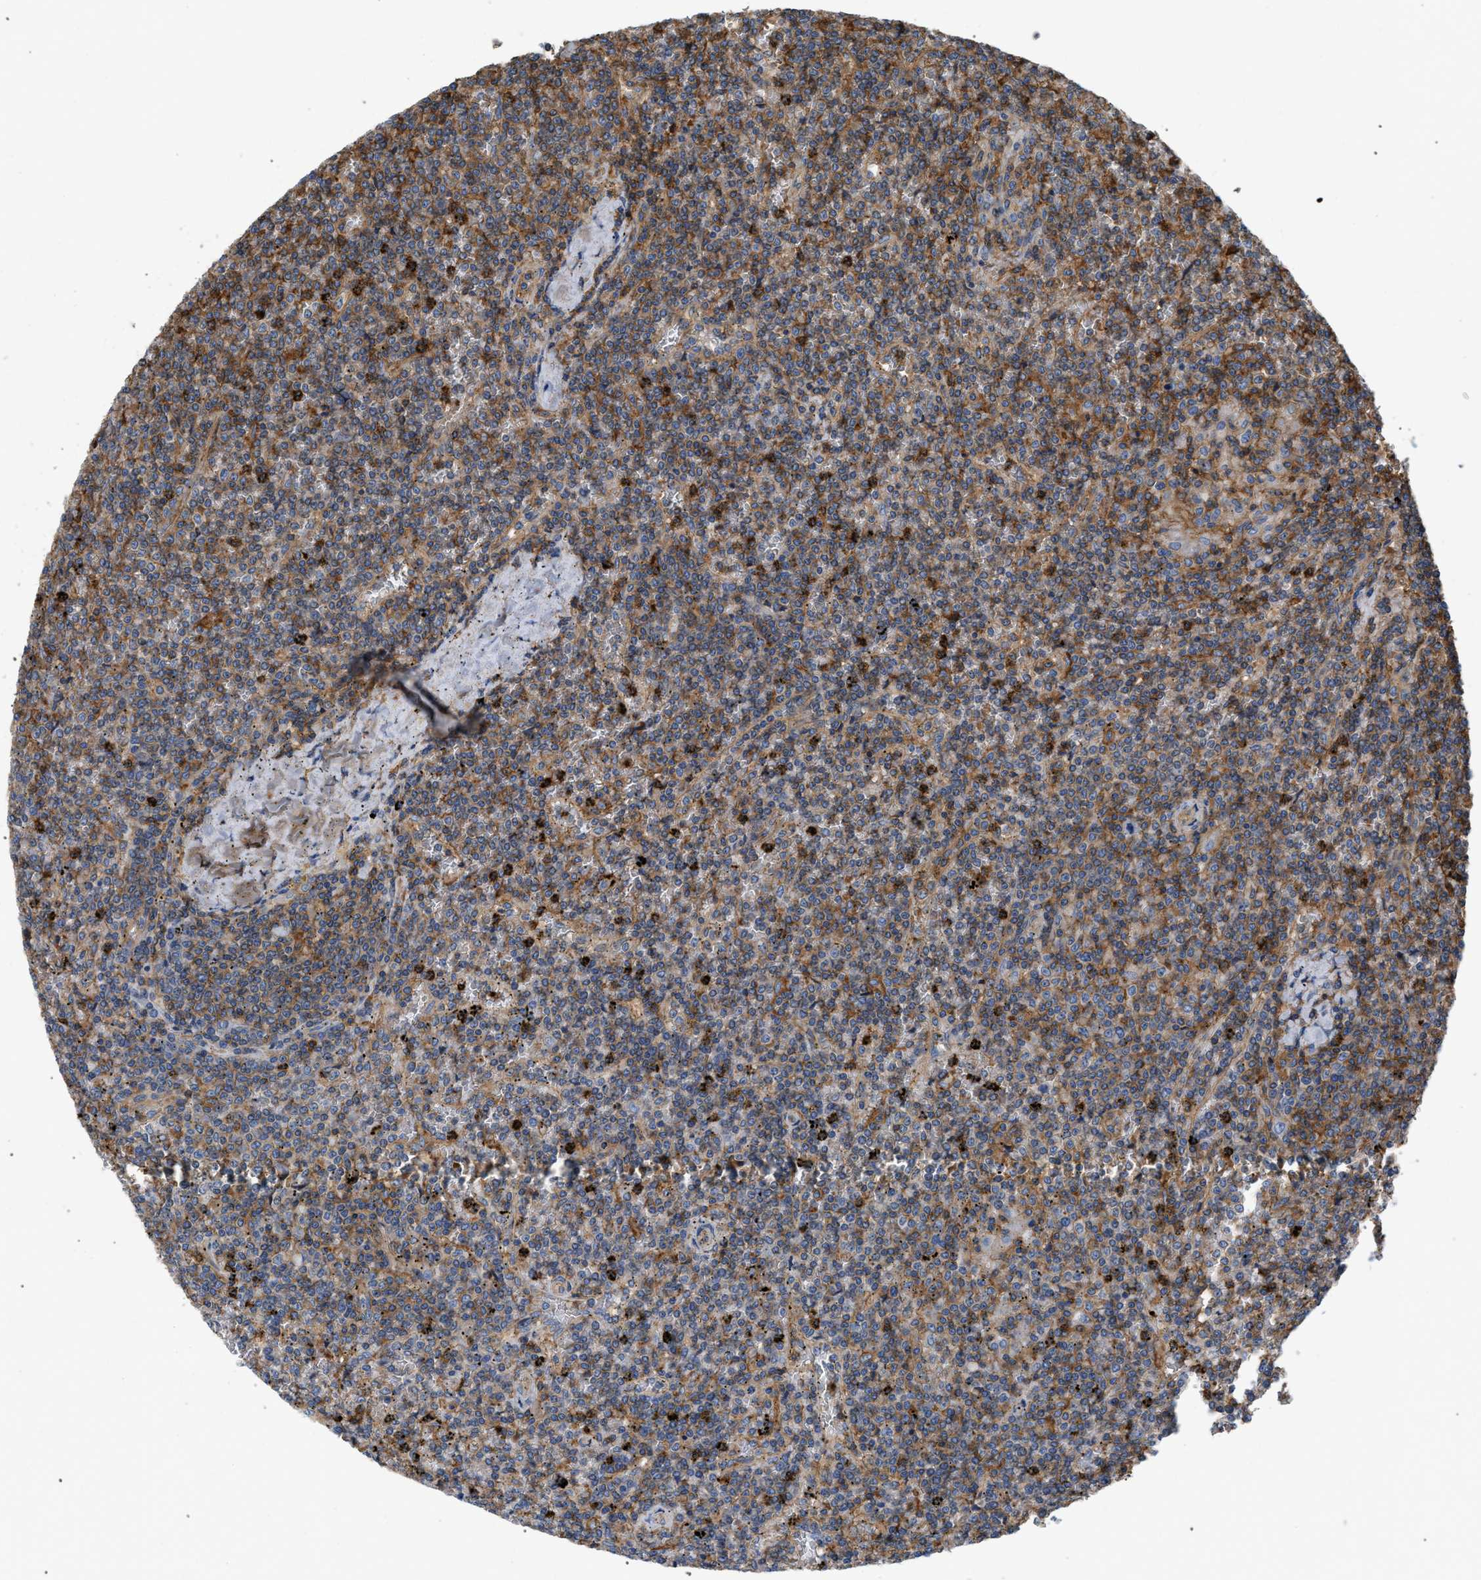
{"staining": {"intensity": "moderate", "quantity": "25%-75%", "location": "cytoplasmic/membranous"}, "tissue": "lymphoma", "cell_type": "Tumor cells", "image_type": "cancer", "snomed": [{"axis": "morphology", "description": "Malignant lymphoma, non-Hodgkin's type, Low grade"}, {"axis": "topography", "description": "Spleen"}], "caption": "IHC histopathology image of neoplastic tissue: human lymphoma stained using immunohistochemistry (IHC) shows medium levels of moderate protein expression localized specifically in the cytoplasmic/membranous of tumor cells, appearing as a cytoplasmic/membranous brown color.", "gene": "GNB4", "patient": {"sex": "female", "age": 19}}